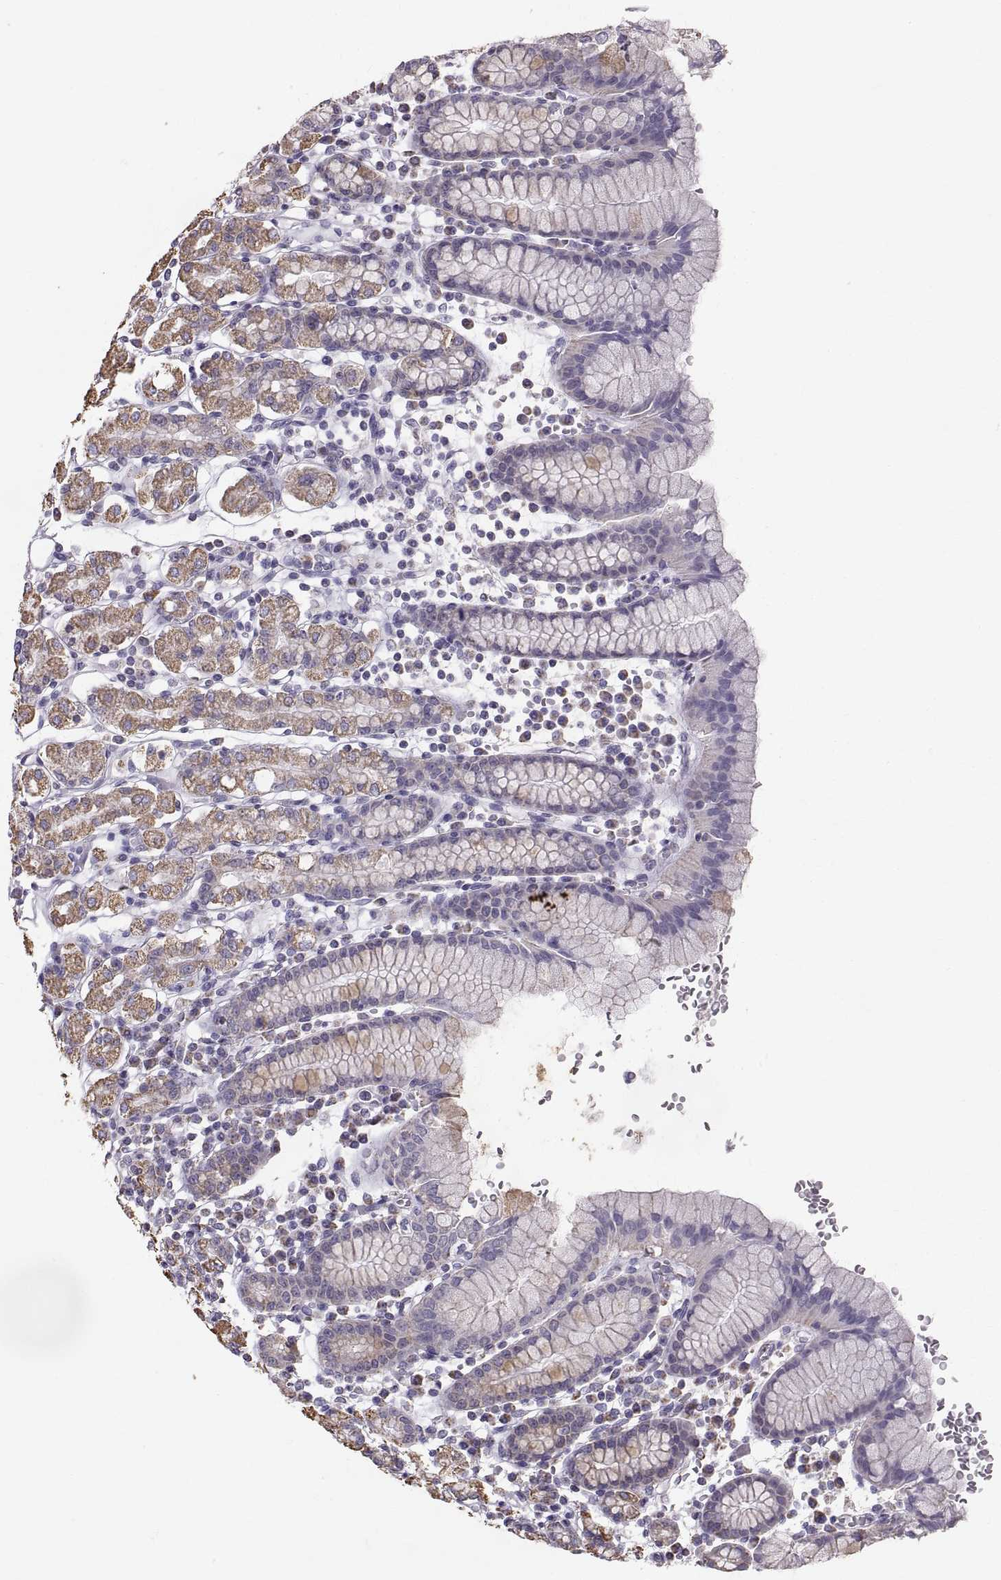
{"staining": {"intensity": "weak", "quantity": "25%-75%", "location": "cytoplasmic/membranous"}, "tissue": "stomach", "cell_type": "Glandular cells", "image_type": "normal", "snomed": [{"axis": "morphology", "description": "Normal tissue, NOS"}, {"axis": "topography", "description": "Stomach, upper"}, {"axis": "topography", "description": "Stomach"}], "caption": "The image demonstrates staining of benign stomach, revealing weak cytoplasmic/membranous protein positivity (brown color) within glandular cells. (Brightfield microscopy of DAB IHC at high magnification).", "gene": "STMND1", "patient": {"sex": "male", "age": 62}}